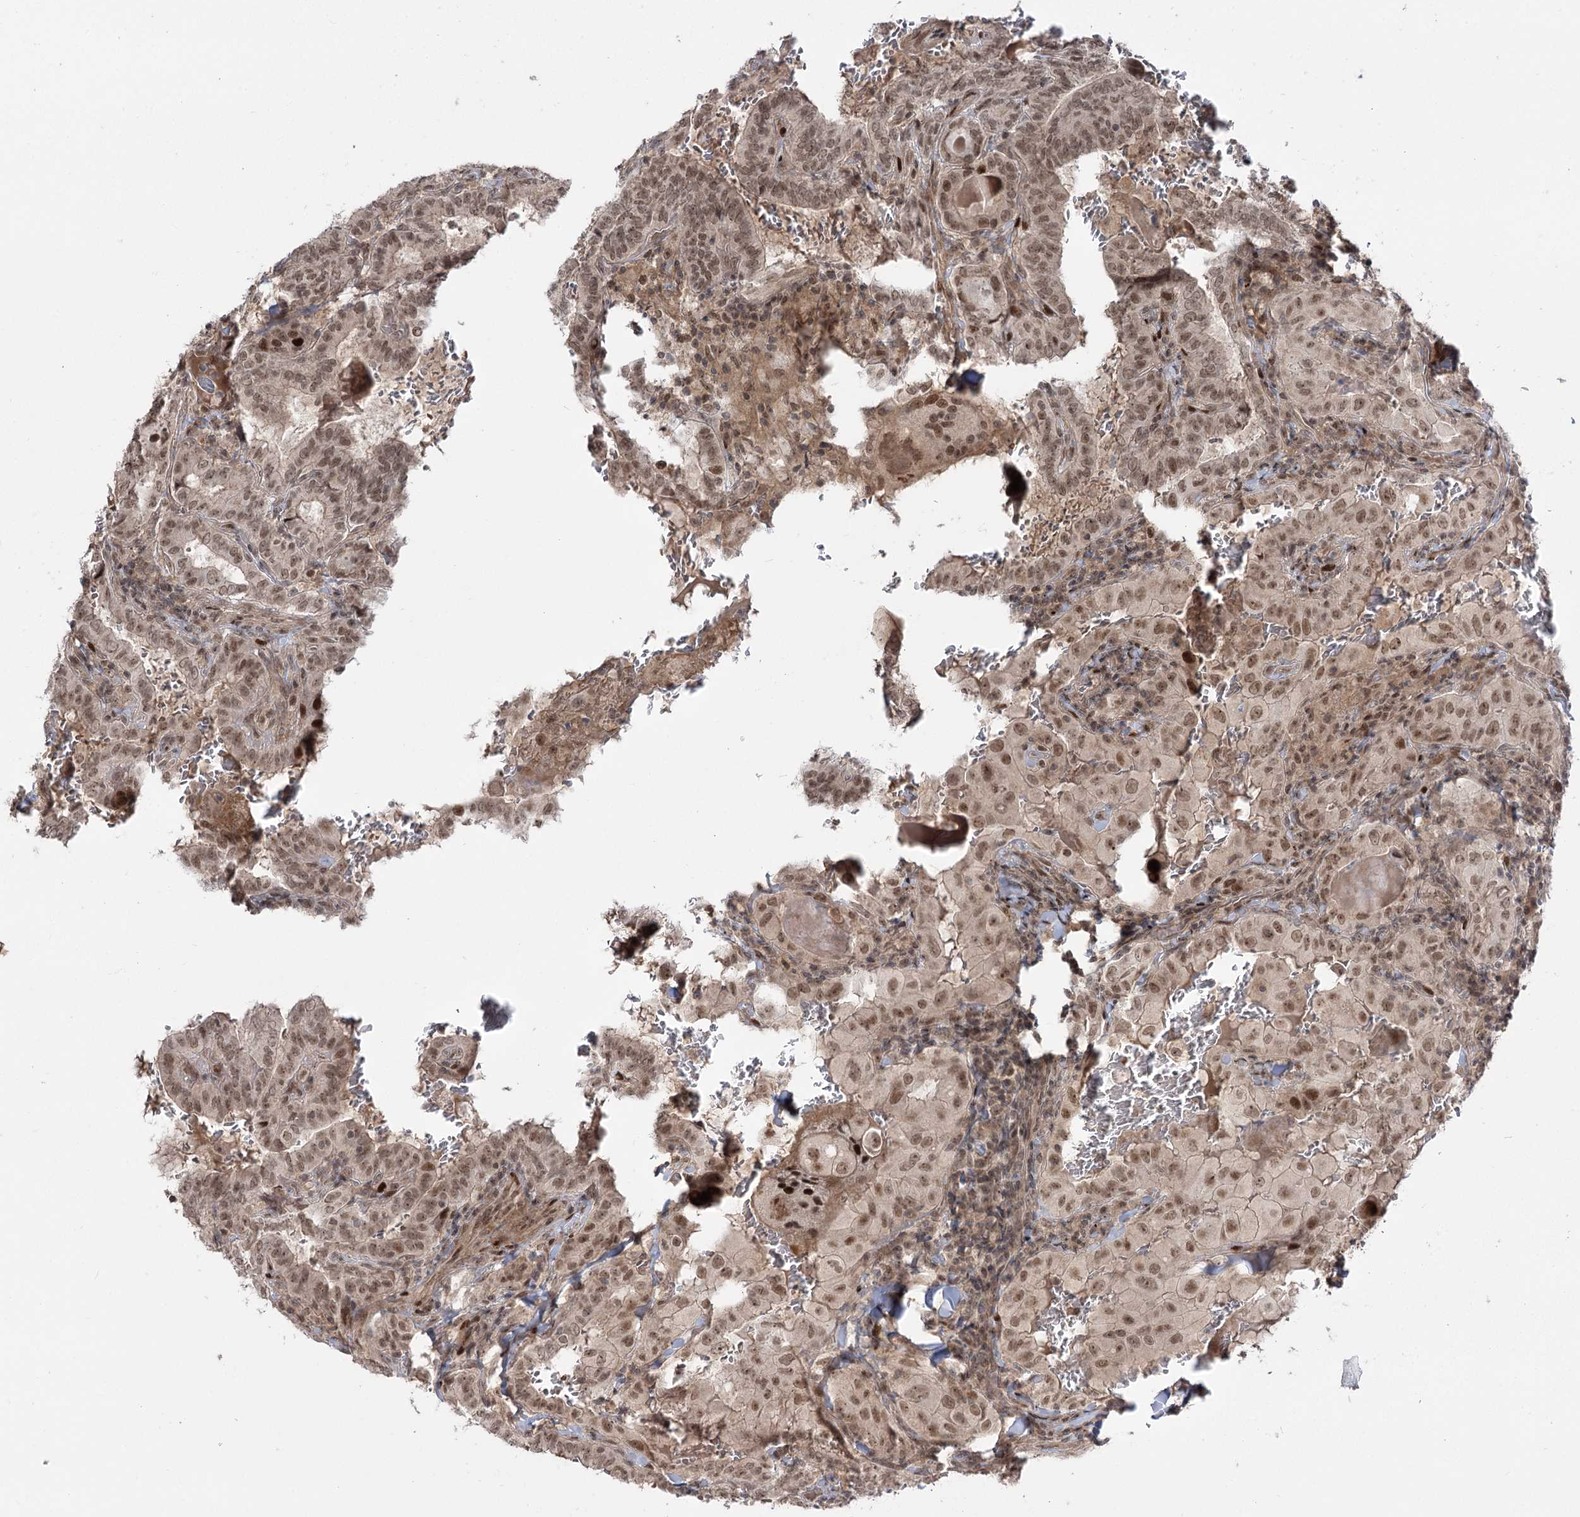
{"staining": {"intensity": "moderate", "quantity": ">75%", "location": "nuclear"}, "tissue": "thyroid cancer", "cell_type": "Tumor cells", "image_type": "cancer", "snomed": [{"axis": "morphology", "description": "Papillary adenocarcinoma, NOS"}, {"axis": "topography", "description": "Thyroid gland"}], "caption": "IHC micrograph of neoplastic tissue: thyroid cancer stained using immunohistochemistry (IHC) demonstrates medium levels of moderate protein expression localized specifically in the nuclear of tumor cells, appearing as a nuclear brown color.", "gene": "HELQ", "patient": {"sex": "female", "age": 72}}